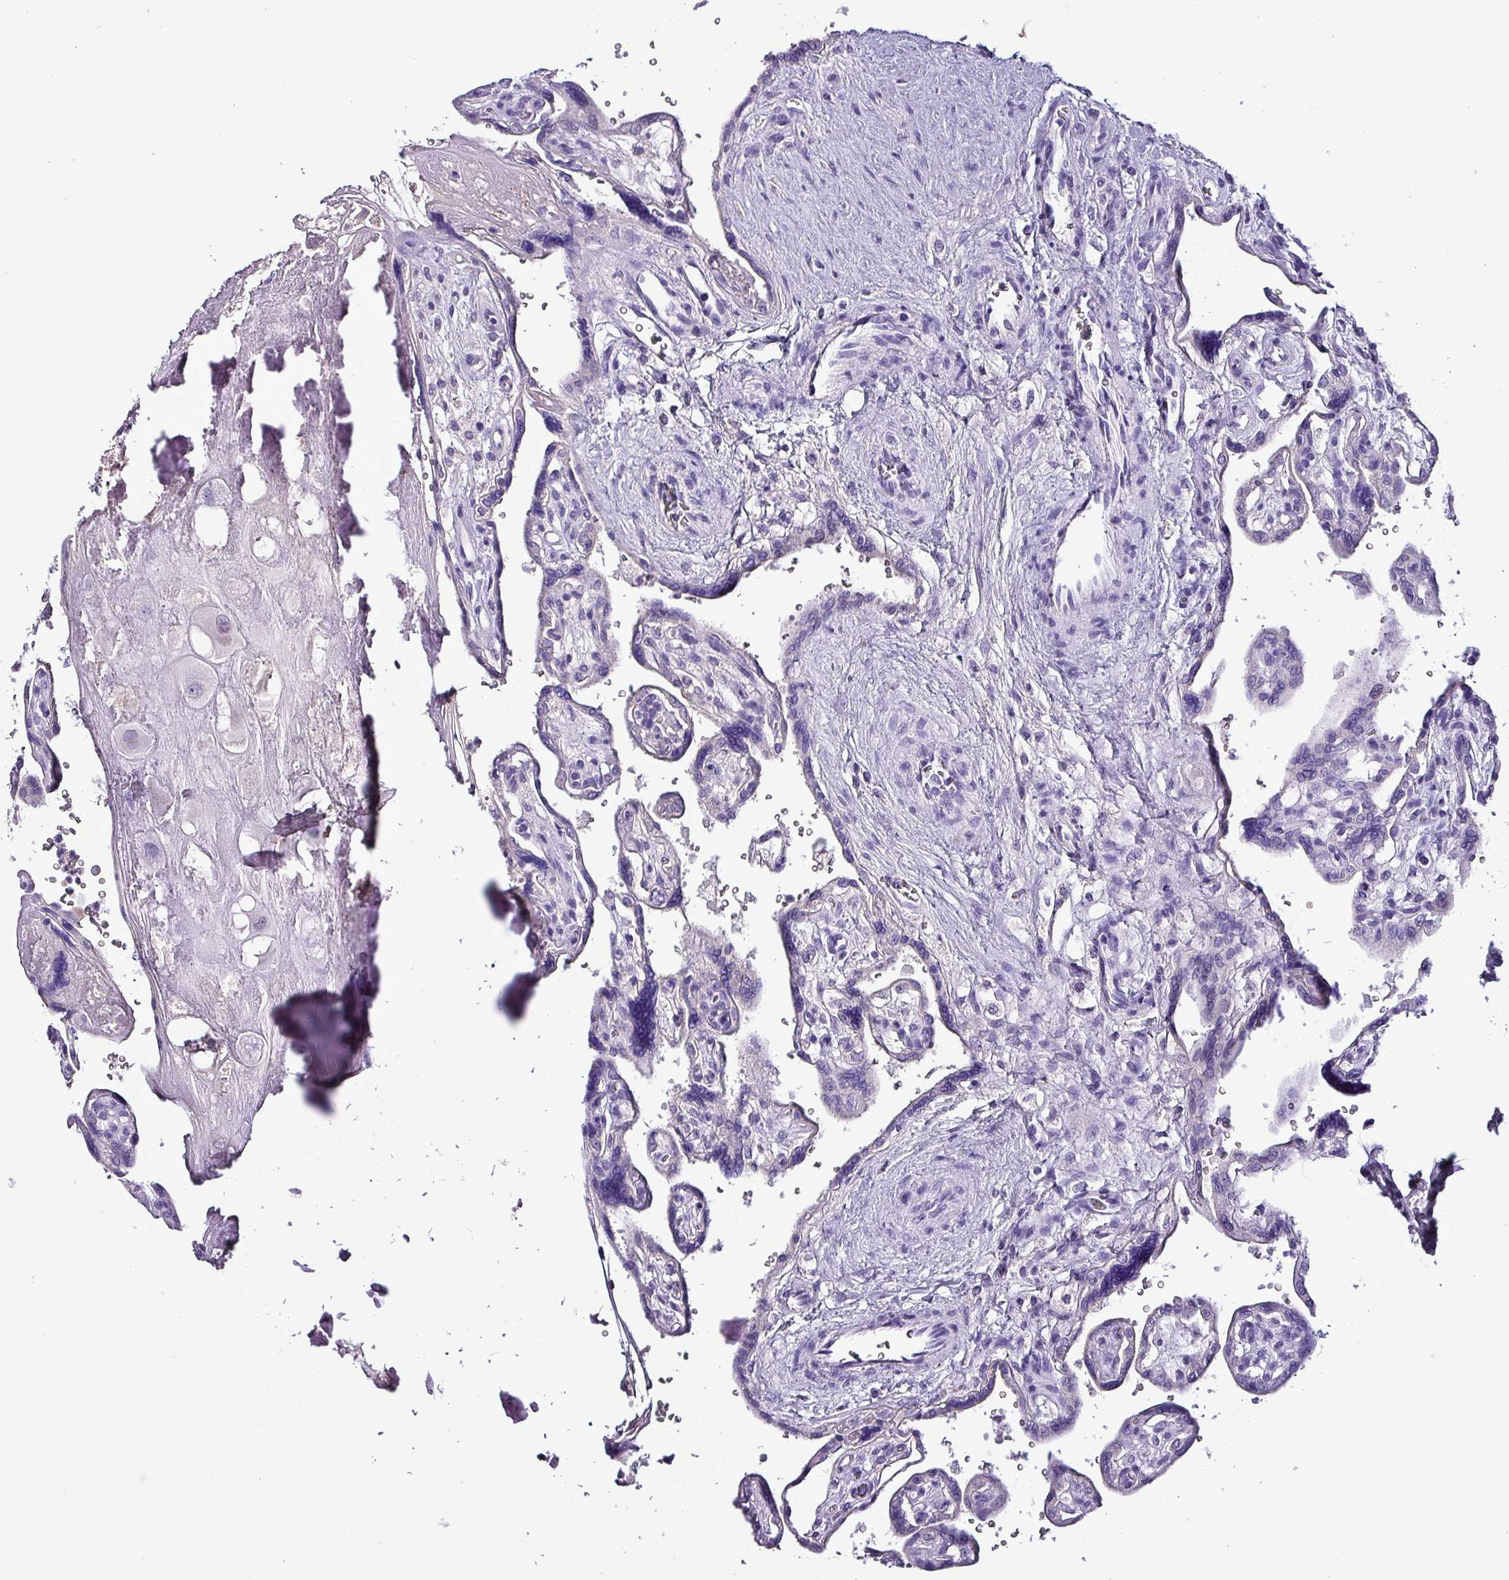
{"staining": {"intensity": "negative", "quantity": "none", "location": "none"}, "tissue": "placenta", "cell_type": "Trophoblastic cells", "image_type": "normal", "snomed": [{"axis": "morphology", "description": "Normal tissue, NOS"}, {"axis": "topography", "description": "Placenta"}], "caption": "This micrograph is of unremarkable placenta stained with immunohistochemistry (IHC) to label a protein in brown with the nuclei are counter-stained blue. There is no expression in trophoblastic cells. Brightfield microscopy of immunohistochemistry stained with DAB (brown) and hematoxylin (blue), captured at high magnification.", "gene": "HPR", "patient": {"sex": "female", "age": 39}}